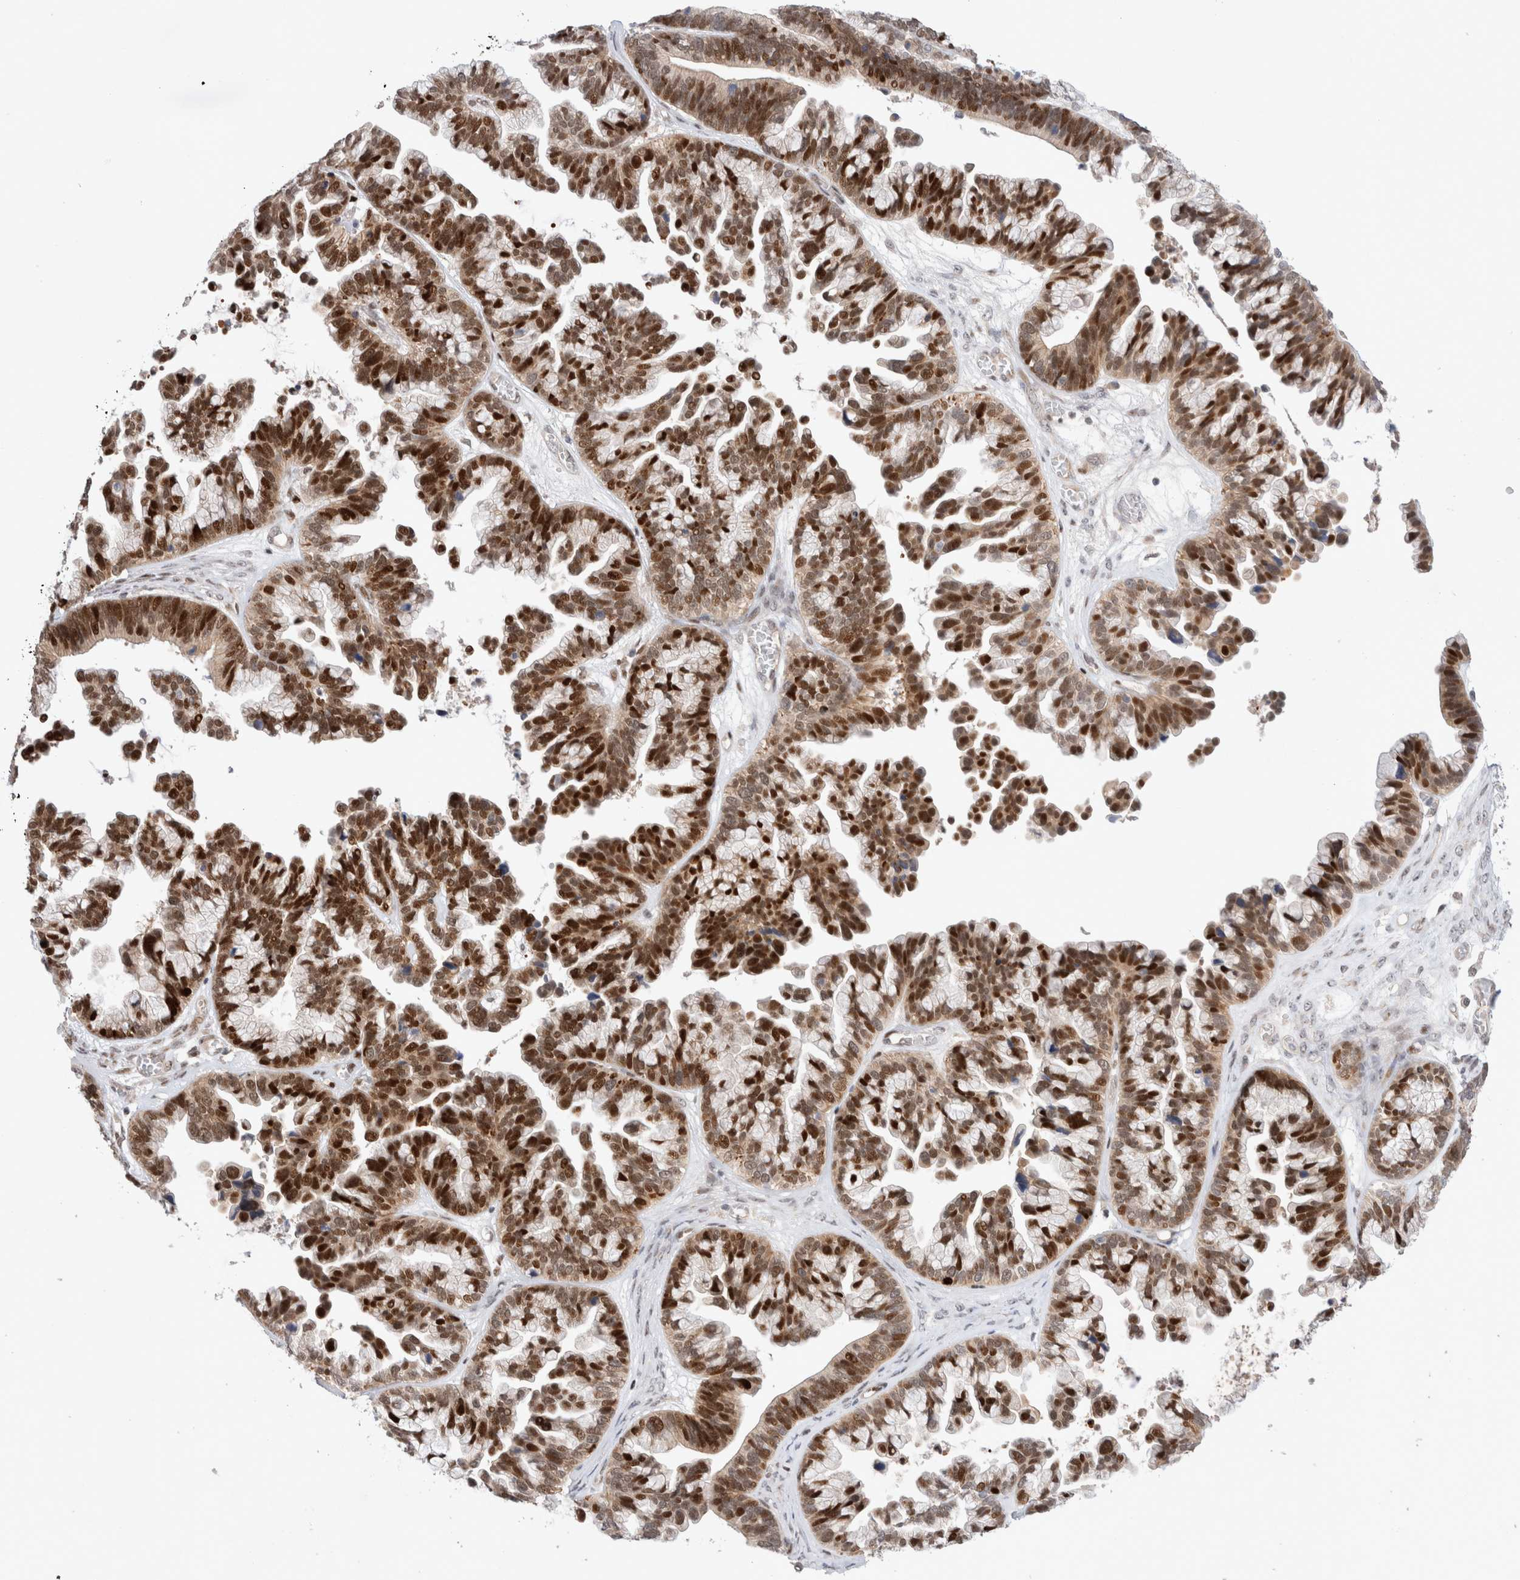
{"staining": {"intensity": "strong", "quantity": ">75%", "location": "nuclear"}, "tissue": "ovarian cancer", "cell_type": "Tumor cells", "image_type": "cancer", "snomed": [{"axis": "morphology", "description": "Cystadenocarcinoma, serous, NOS"}, {"axis": "topography", "description": "Ovary"}], "caption": "This image exhibits ovarian cancer stained with immunohistochemistry to label a protein in brown. The nuclear of tumor cells show strong positivity for the protein. Nuclei are counter-stained blue.", "gene": "TCF4", "patient": {"sex": "female", "age": 56}}